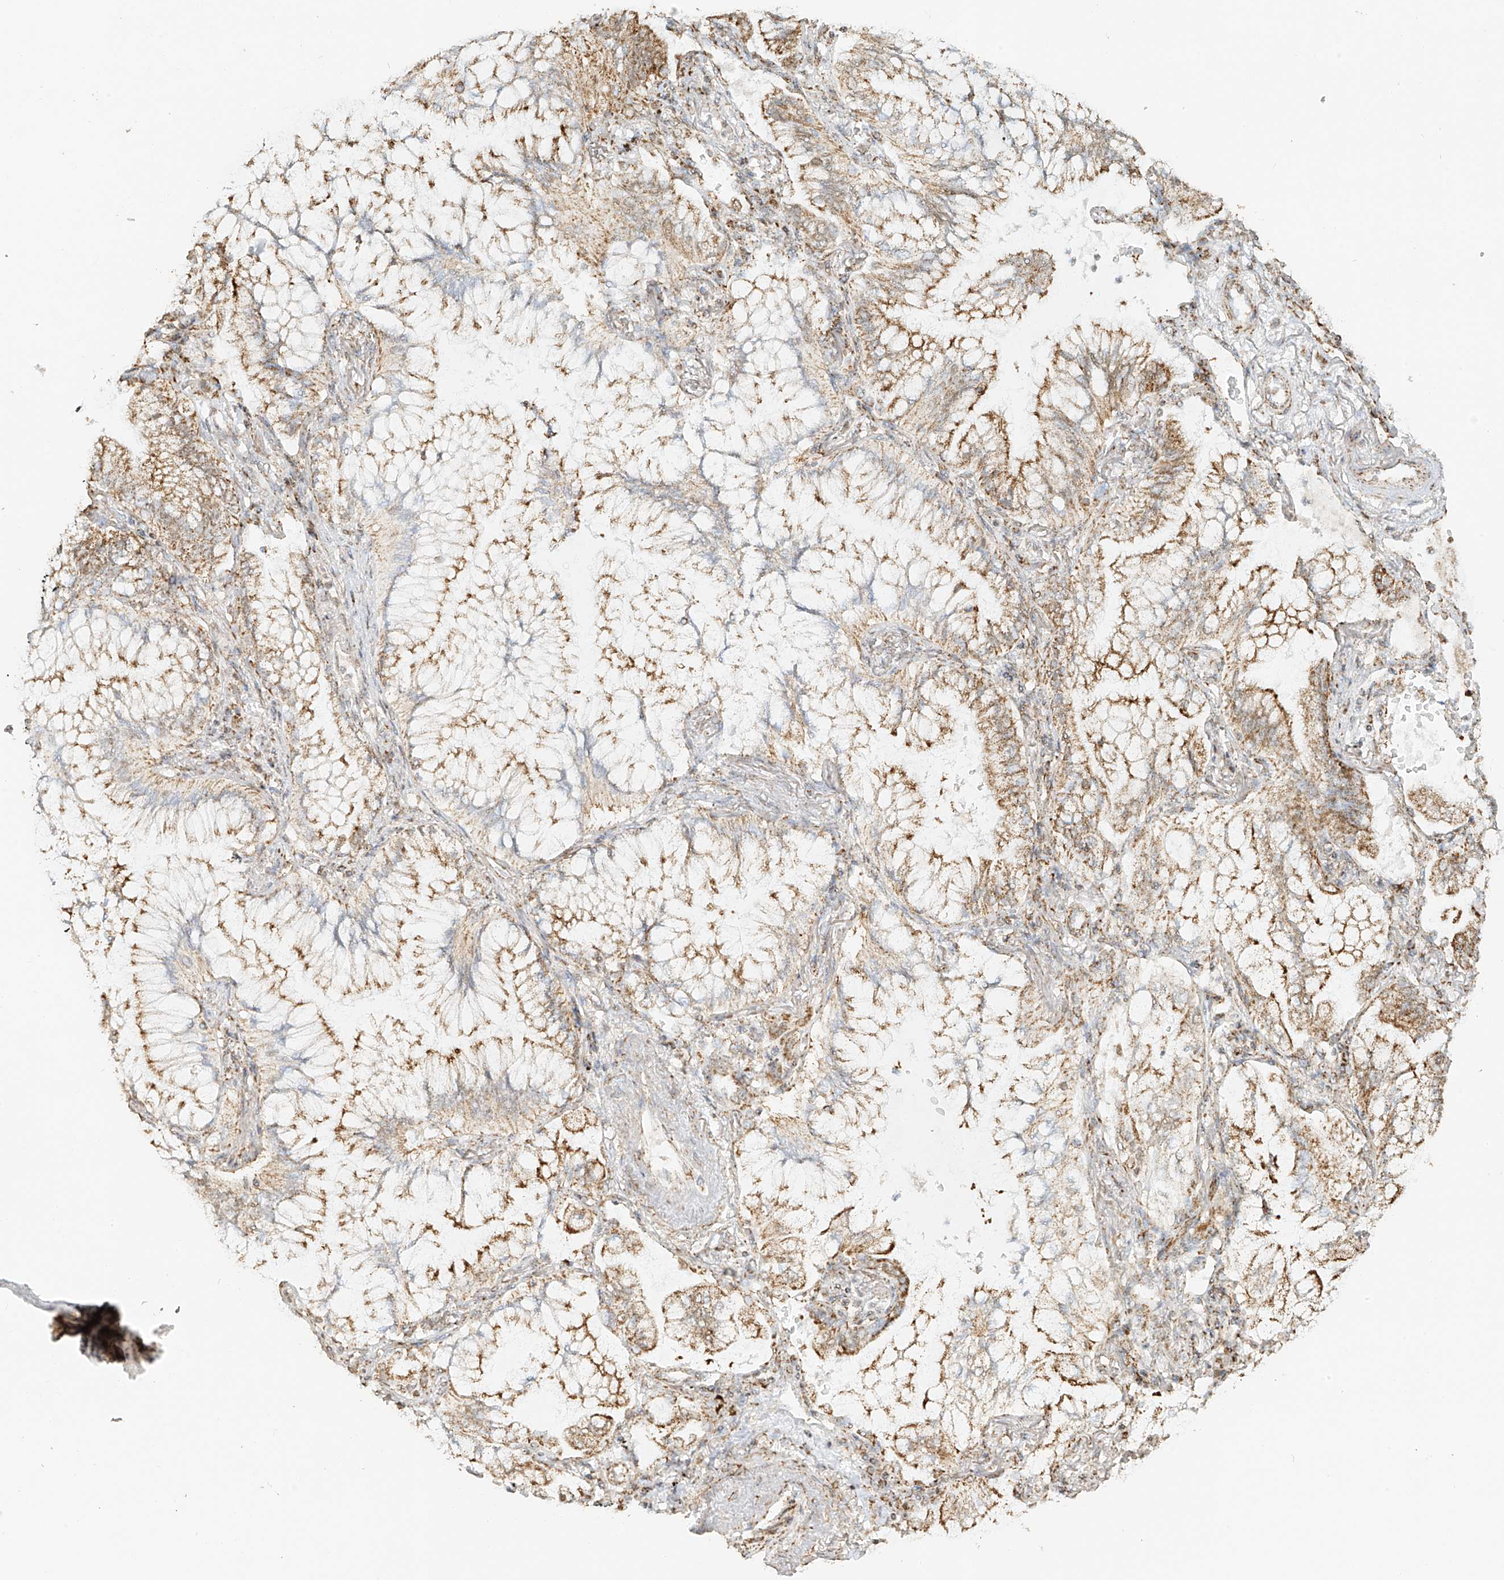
{"staining": {"intensity": "moderate", "quantity": ">75%", "location": "cytoplasmic/membranous"}, "tissue": "lung cancer", "cell_type": "Tumor cells", "image_type": "cancer", "snomed": [{"axis": "morphology", "description": "Adenocarcinoma, NOS"}, {"axis": "topography", "description": "Lung"}], "caption": "Immunohistochemical staining of human lung cancer shows moderate cytoplasmic/membranous protein positivity in approximately >75% of tumor cells. (IHC, brightfield microscopy, high magnification).", "gene": "MIPEP", "patient": {"sex": "female", "age": 70}}